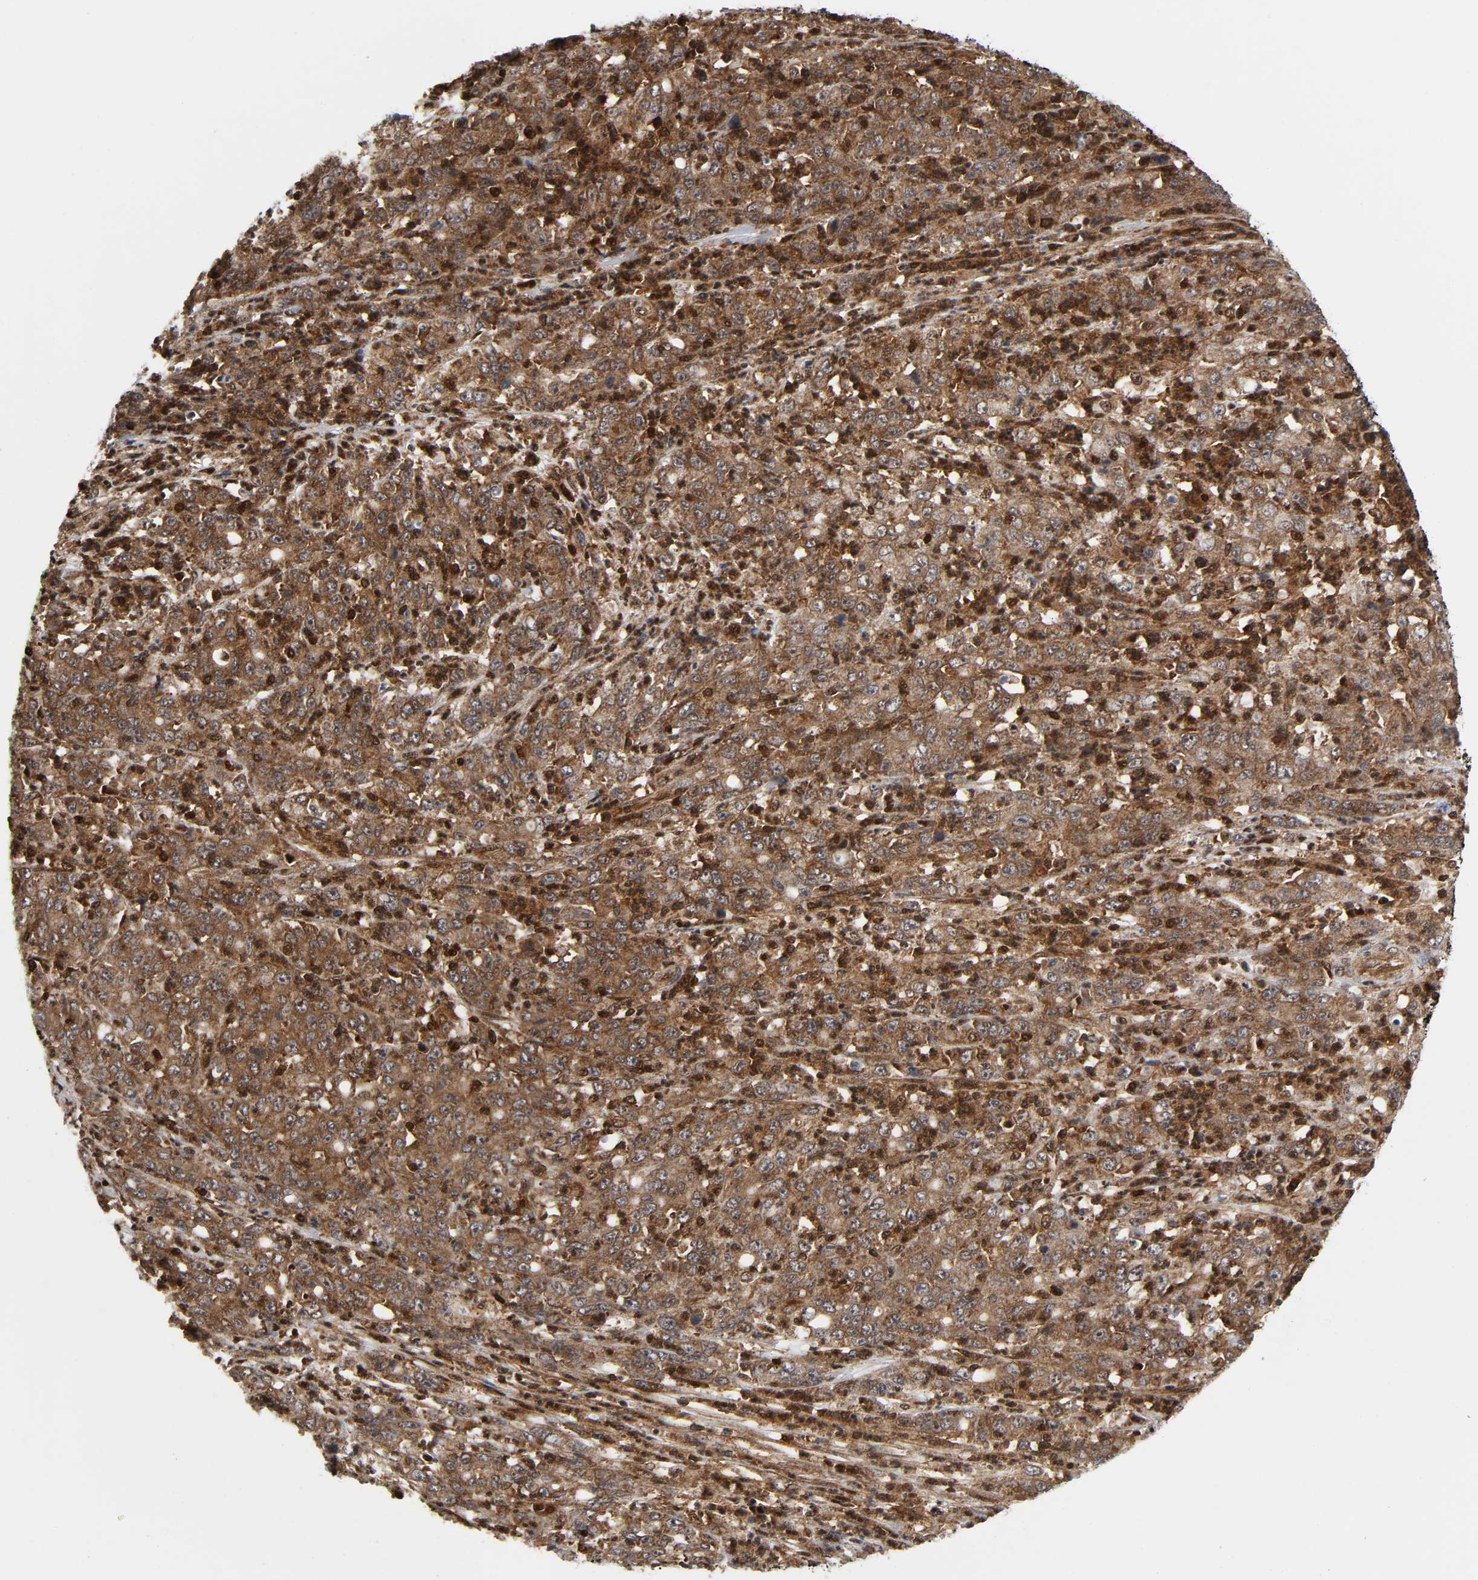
{"staining": {"intensity": "moderate", "quantity": ">75%", "location": "cytoplasmic/membranous"}, "tissue": "stomach cancer", "cell_type": "Tumor cells", "image_type": "cancer", "snomed": [{"axis": "morphology", "description": "Adenocarcinoma, NOS"}, {"axis": "topography", "description": "Stomach, lower"}], "caption": "This image shows immunohistochemistry staining of adenocarcinoma (stomach), with medium moderate cytoplasmic/membranous positivity in about >75% of tumor cells.", "gene": "MAPK1", "patient": {"sex": "female", "age": 71}}